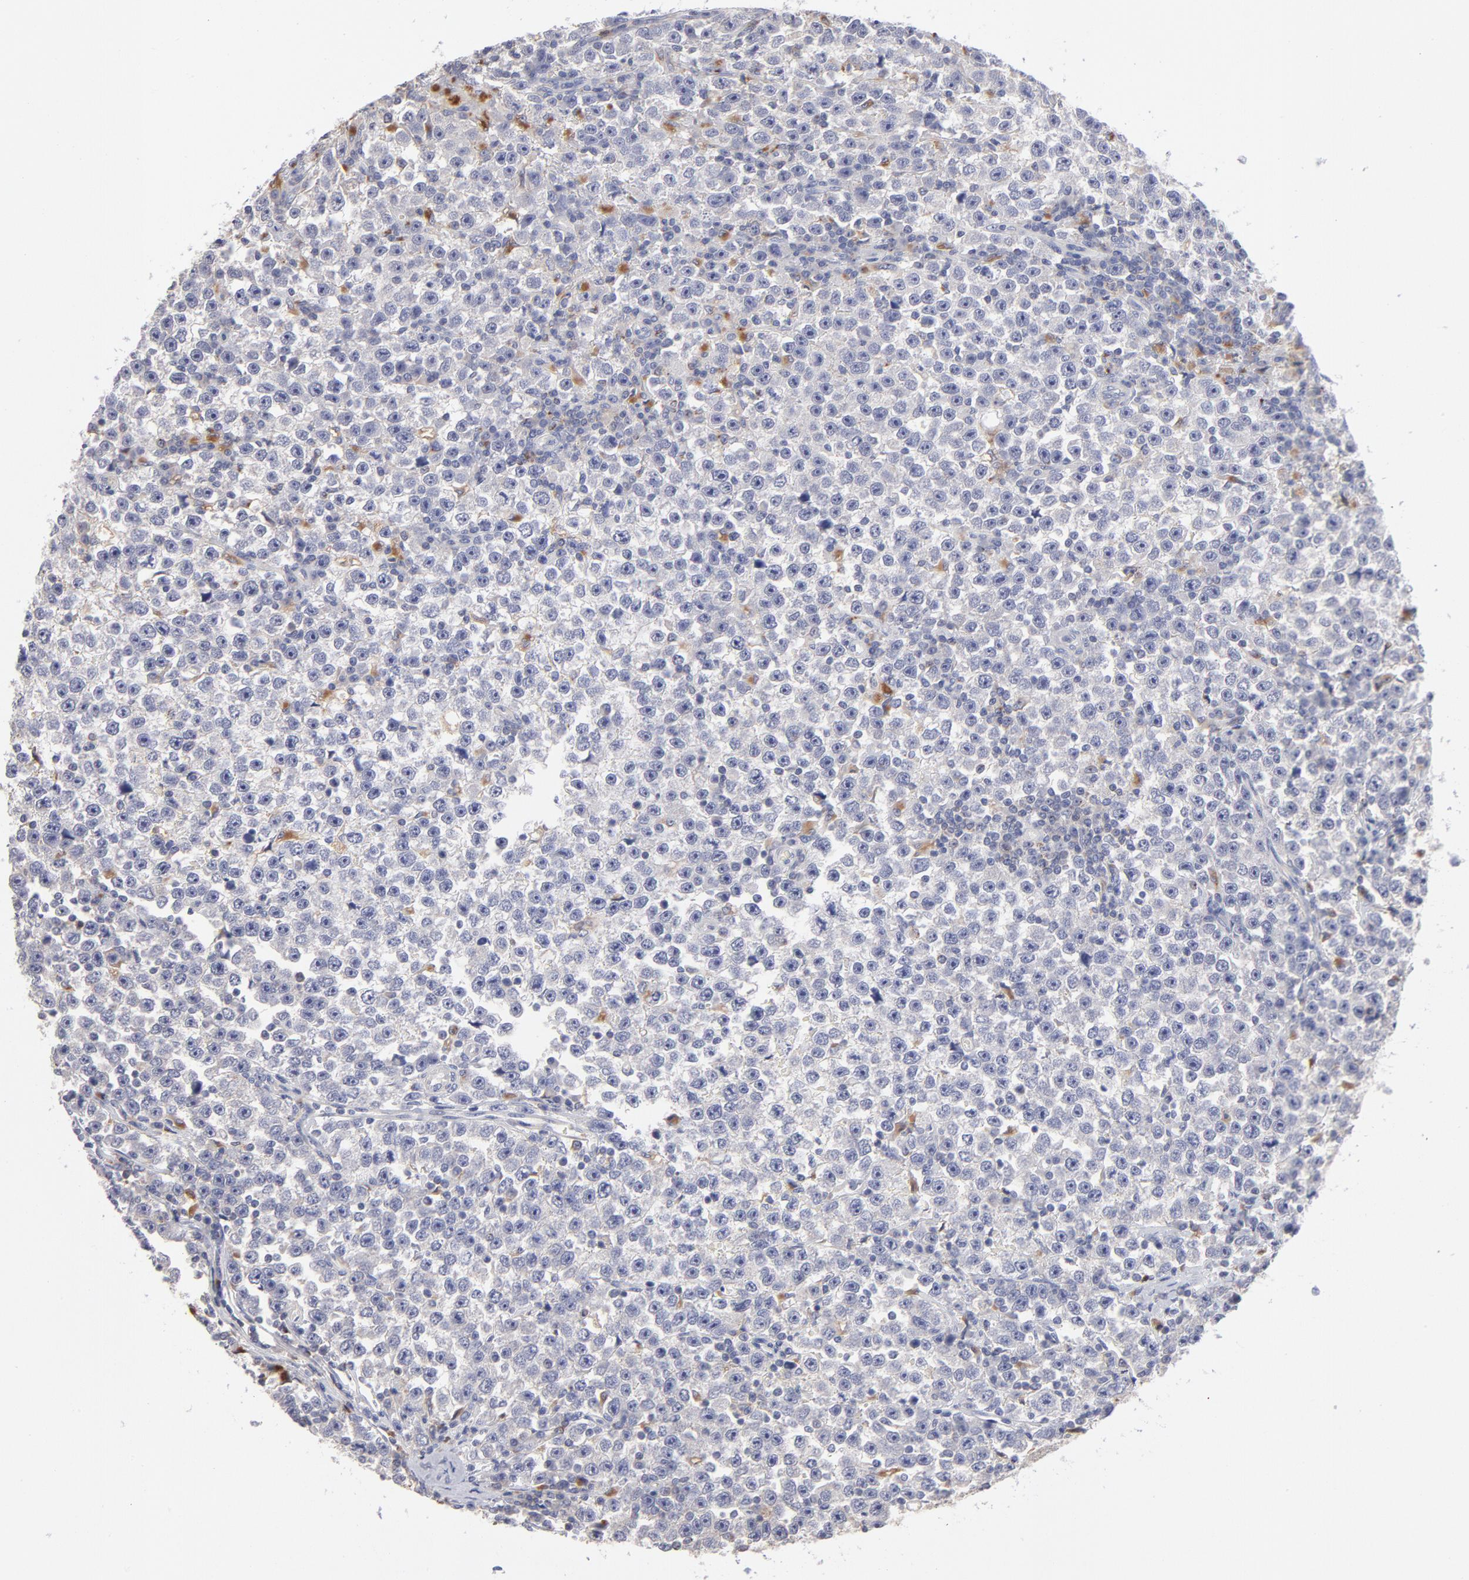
{"staining": {"intensity": "weak", "quantity": "<25%", "location": "cytoplasmic/membranous"}, "tissue": "testis cancer", "cell_type": "Tumor cells", "image_type": "cancer", "snomed": [{"axis": "morphology", "description": "Seminoma, NOS"}, {"axis": "topography", "description": "Testis"}], "caption": "High power microscopy photomicrograph of an immunohistochemistry (IHC) micrograph of testis cancer (seminoma), revealing no significant staining in tumor cells. Nuclei are stained in blue.", "gene": "RRAGB", "patient": {"sex": "male", "age": 43}}